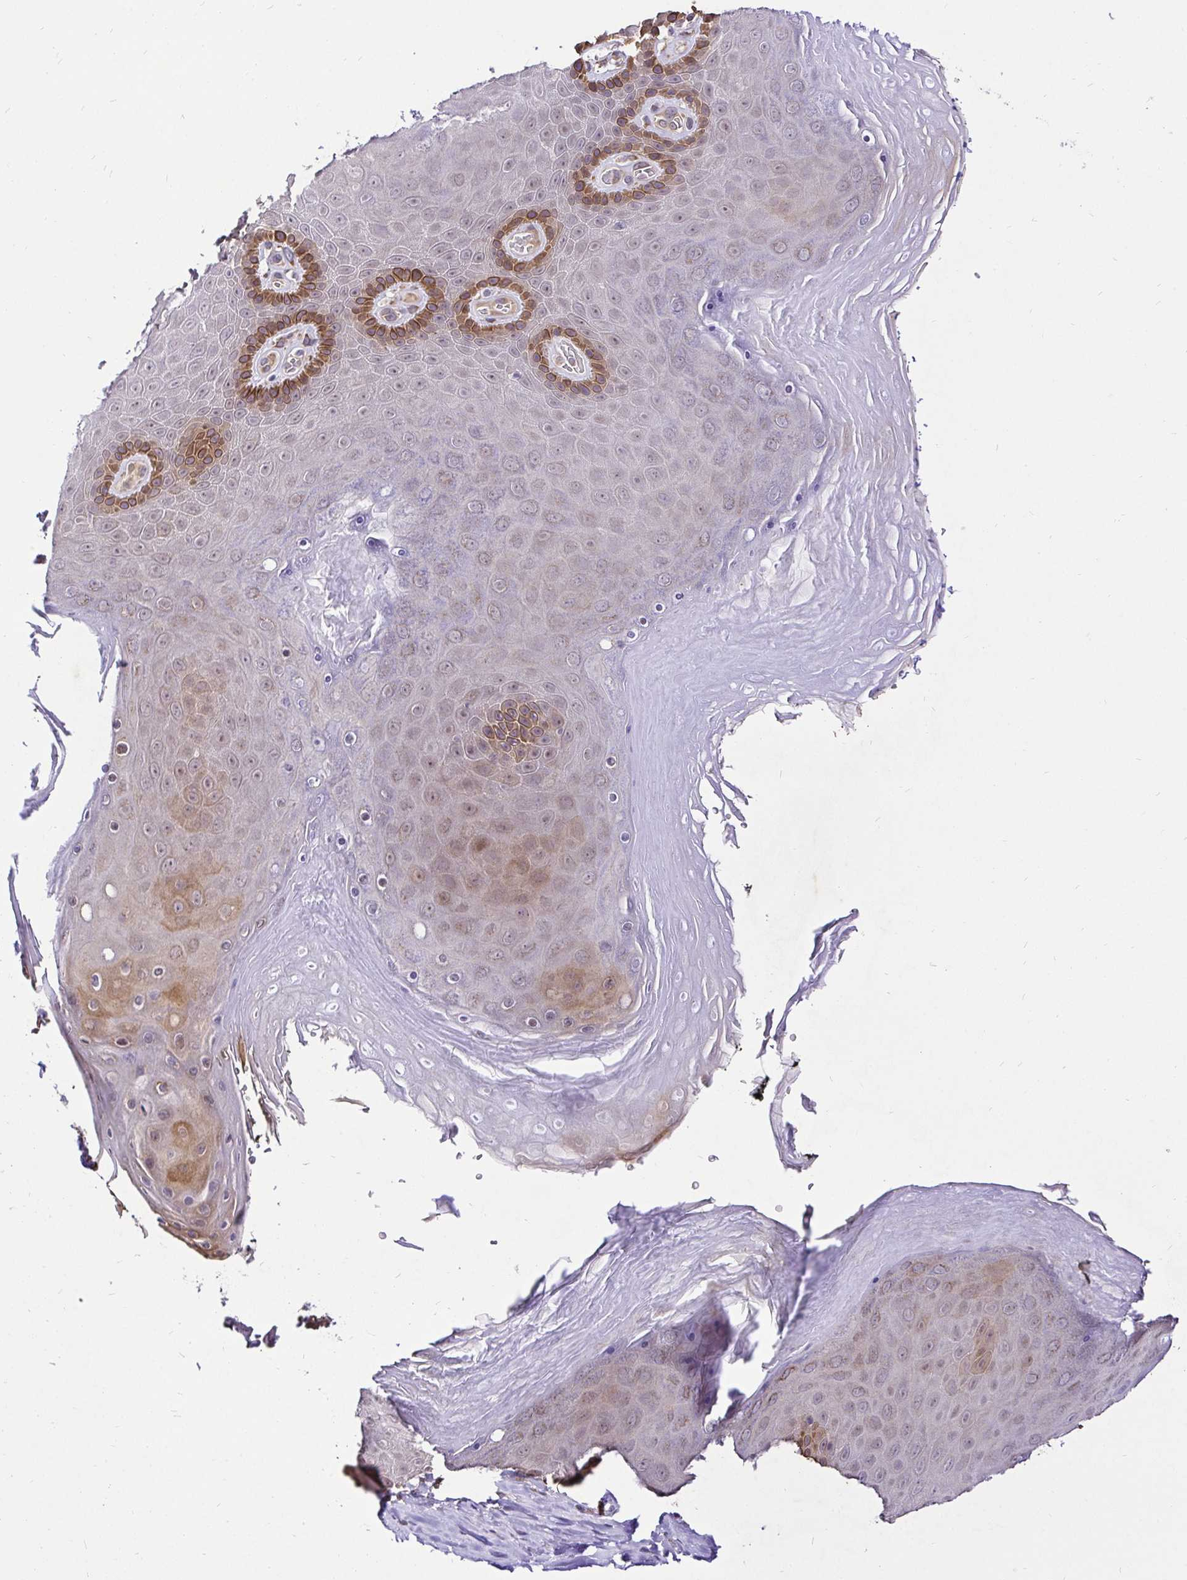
{"staining": {"intensity": "strong", "quantity": "<25%", "location": "cytoplasmic/membranous"}, "tissue": "skin", "cell_type": "Epidermal cells", "image_type": "normal", "snomed": [{"axis": "morphology", "description": "Normal tissue, NOS"}, {"axis": "topography", "description": "Anal"}, {"axis": "topography", "description": "Peripheral nerve tissue"}], "caption": "Skin stained with IHC reveals strong cytoplasmic/membranous positivity in about <25% of epidermal cells.", "gene": "CCDC122", "patient": {"sex": "male", "age": 53}}